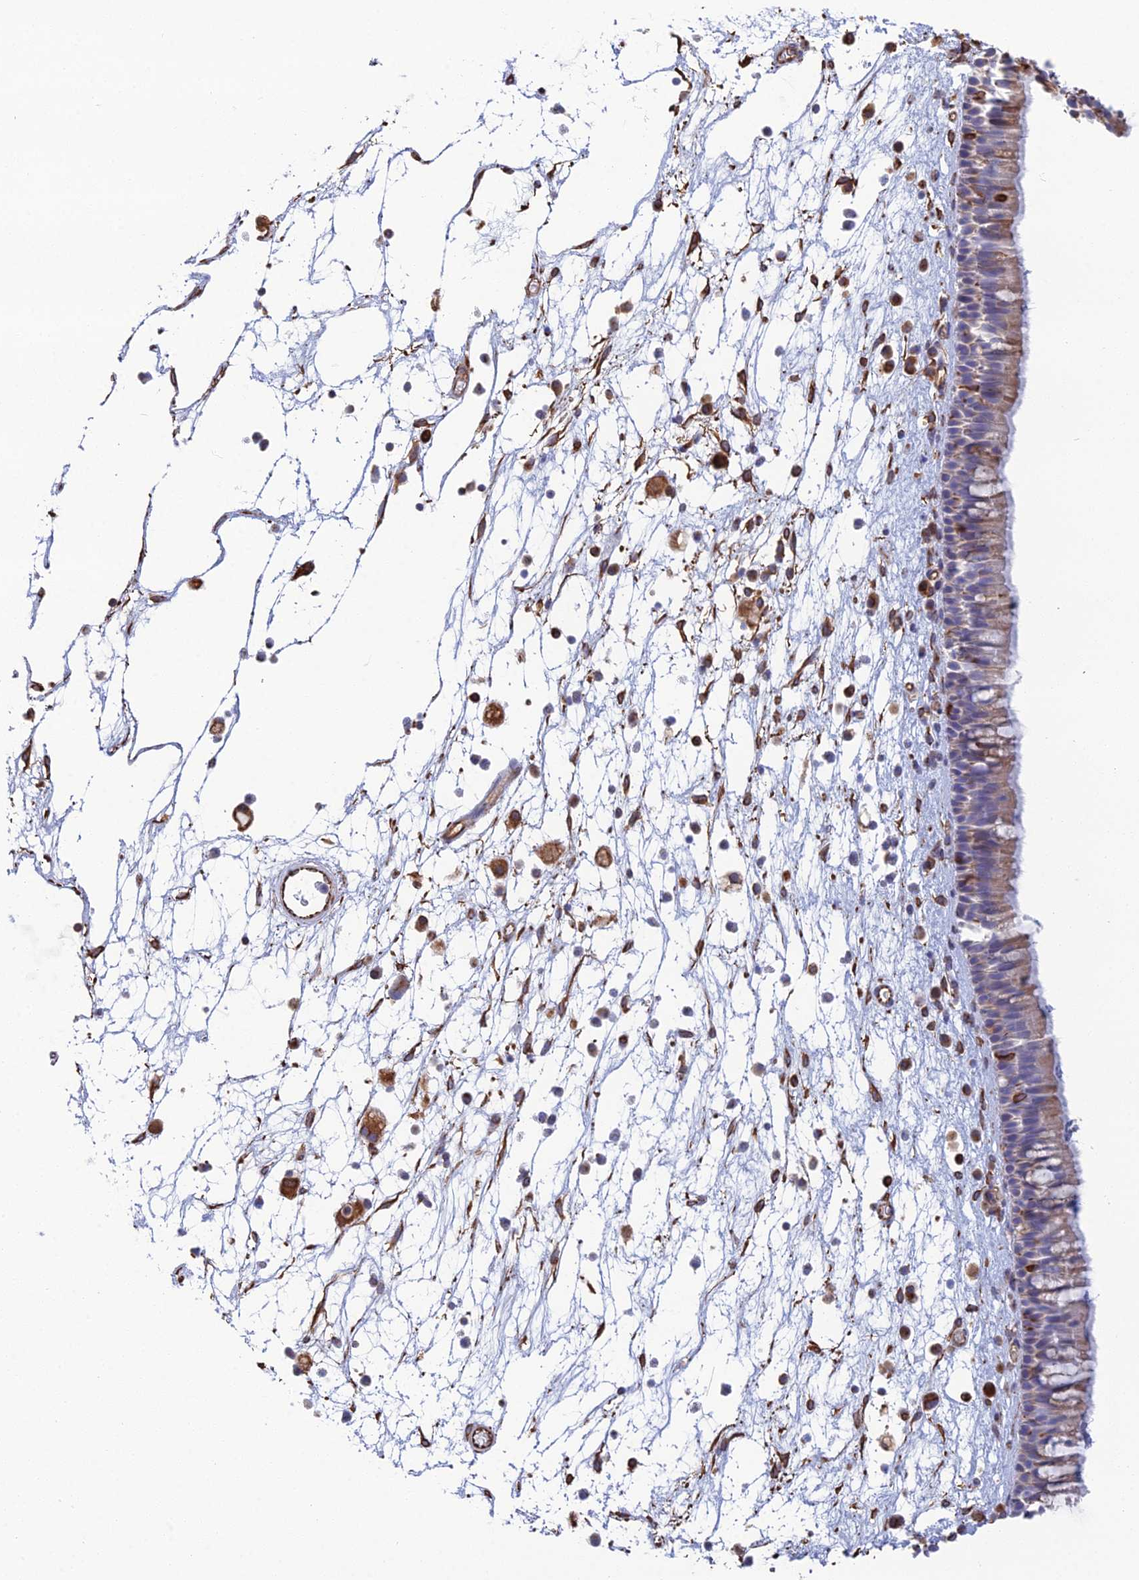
{"staining": {"intensity": "weak", "quantity": ">75%", "location": "cytoplasmic/membranous"}, "tissue": "nasopharynx", "cell_type": "Respiratory epithelial cells", "image_type": "normal", "snomed": [{"axis": "morphology", "description": "Normal tissue, NOS"}, {"axis": "morphology", "description": "Inflammation, NOS"}, {"axis": "morphology", "description": "Malignant melanoma, Metastatic site"}, {"axis": "topography", "description": "Nasopharynx"}], "caption": "A brown stain labels weak cytoplasmic/membranous positivity of a protein in respiratory epithelial cells of normal human nasopharynx.", "gene": "CLVS2", "patient": {"sex": "male", "age": 70}}